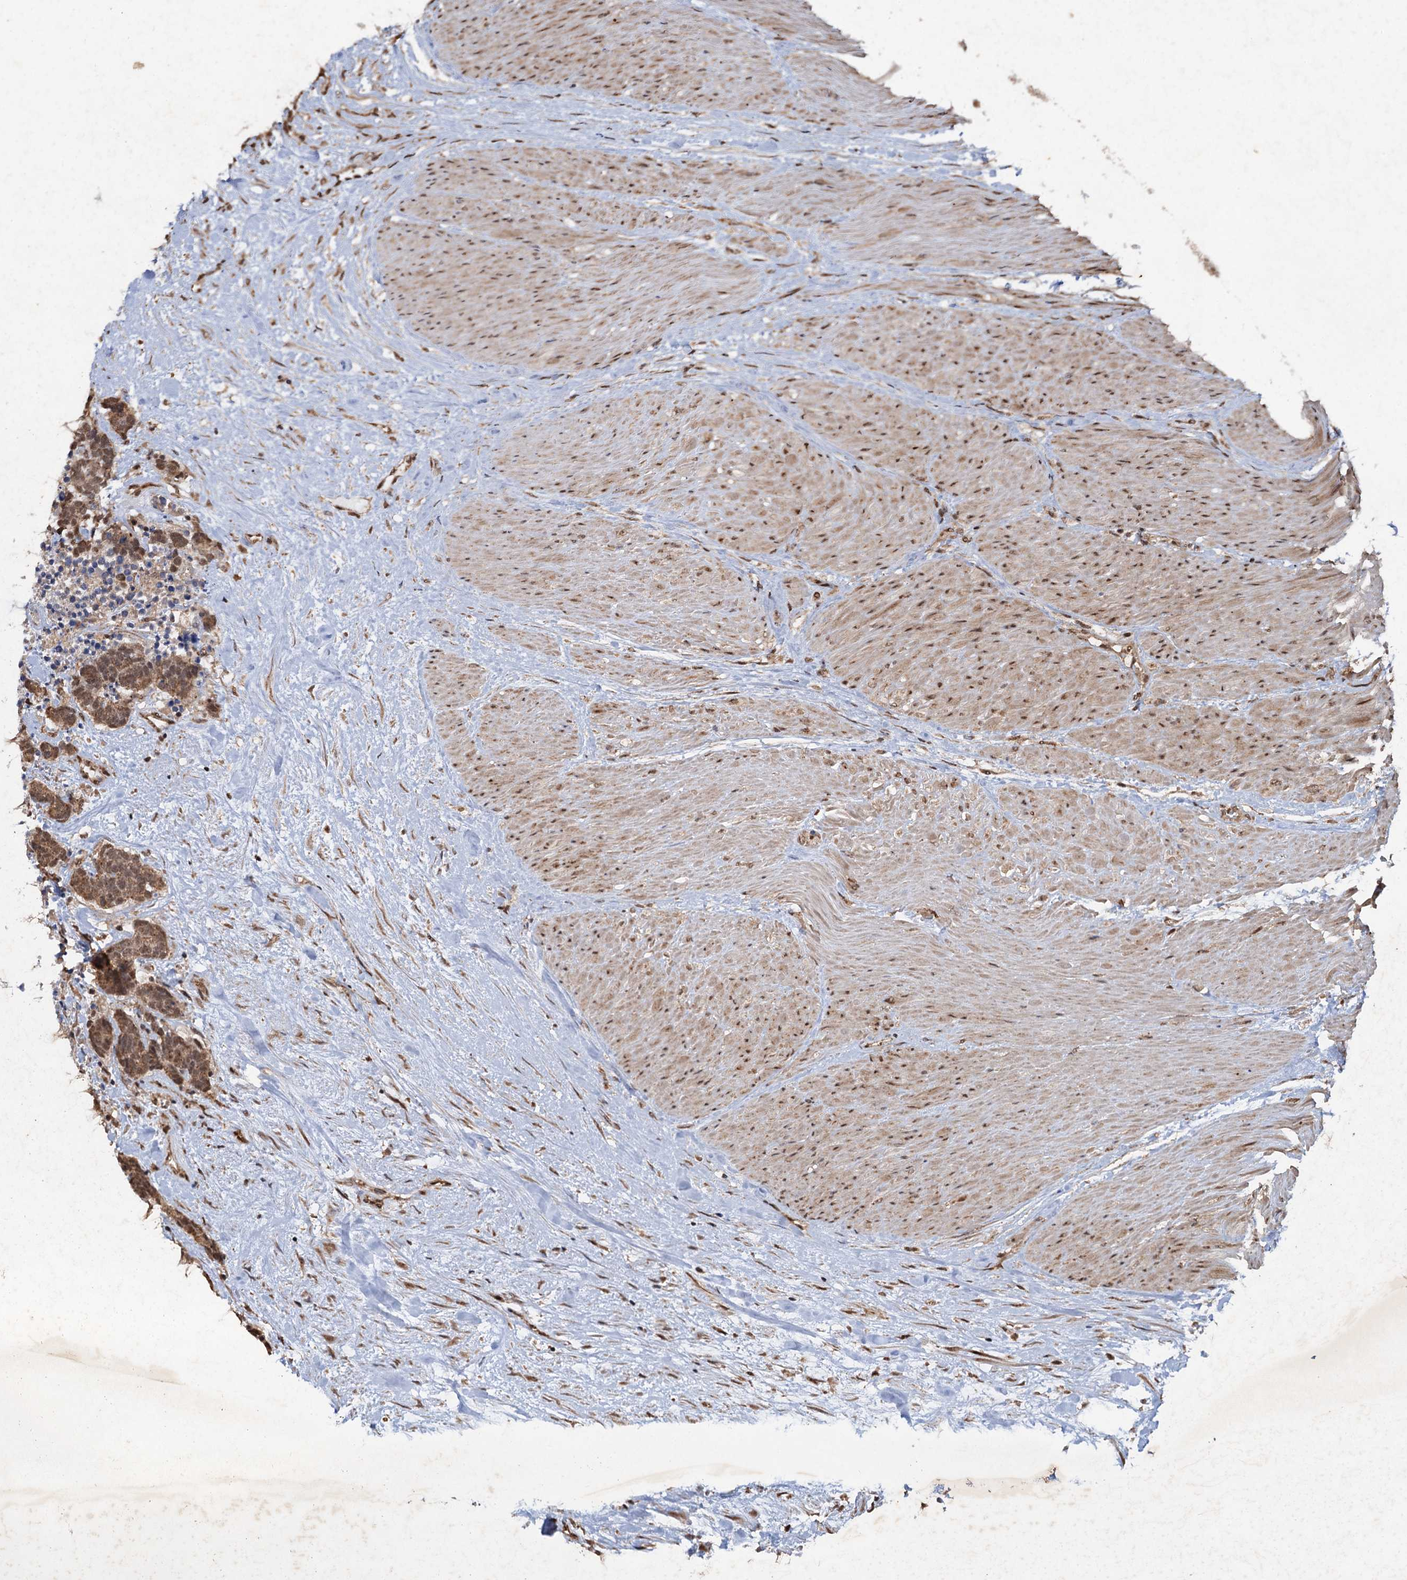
{"staining": {"intensity": "moderate", "quantity": ">75%", "location": "cytoplasmic/membranous,nuclear"}, "tissue": "carcinoid", "cell_type": "Tumor cells", "image_type": "cancer", "snomed": [{"axis": "morphology", "description": "Carcinoma, NOS"}, {"axis": "morphology", "description": "Carcinoid, malignant, NOS"}, {"axis": "topography", "description": "Urinary bladder"}], "caption": "A brown stain highlights moderate cytoplasmic/membranous and nuclear staining of a protein in carcinoid (malignant) tumor cells.", "gene": "REP15", "patient": {"sex": "male", "age": 57}}